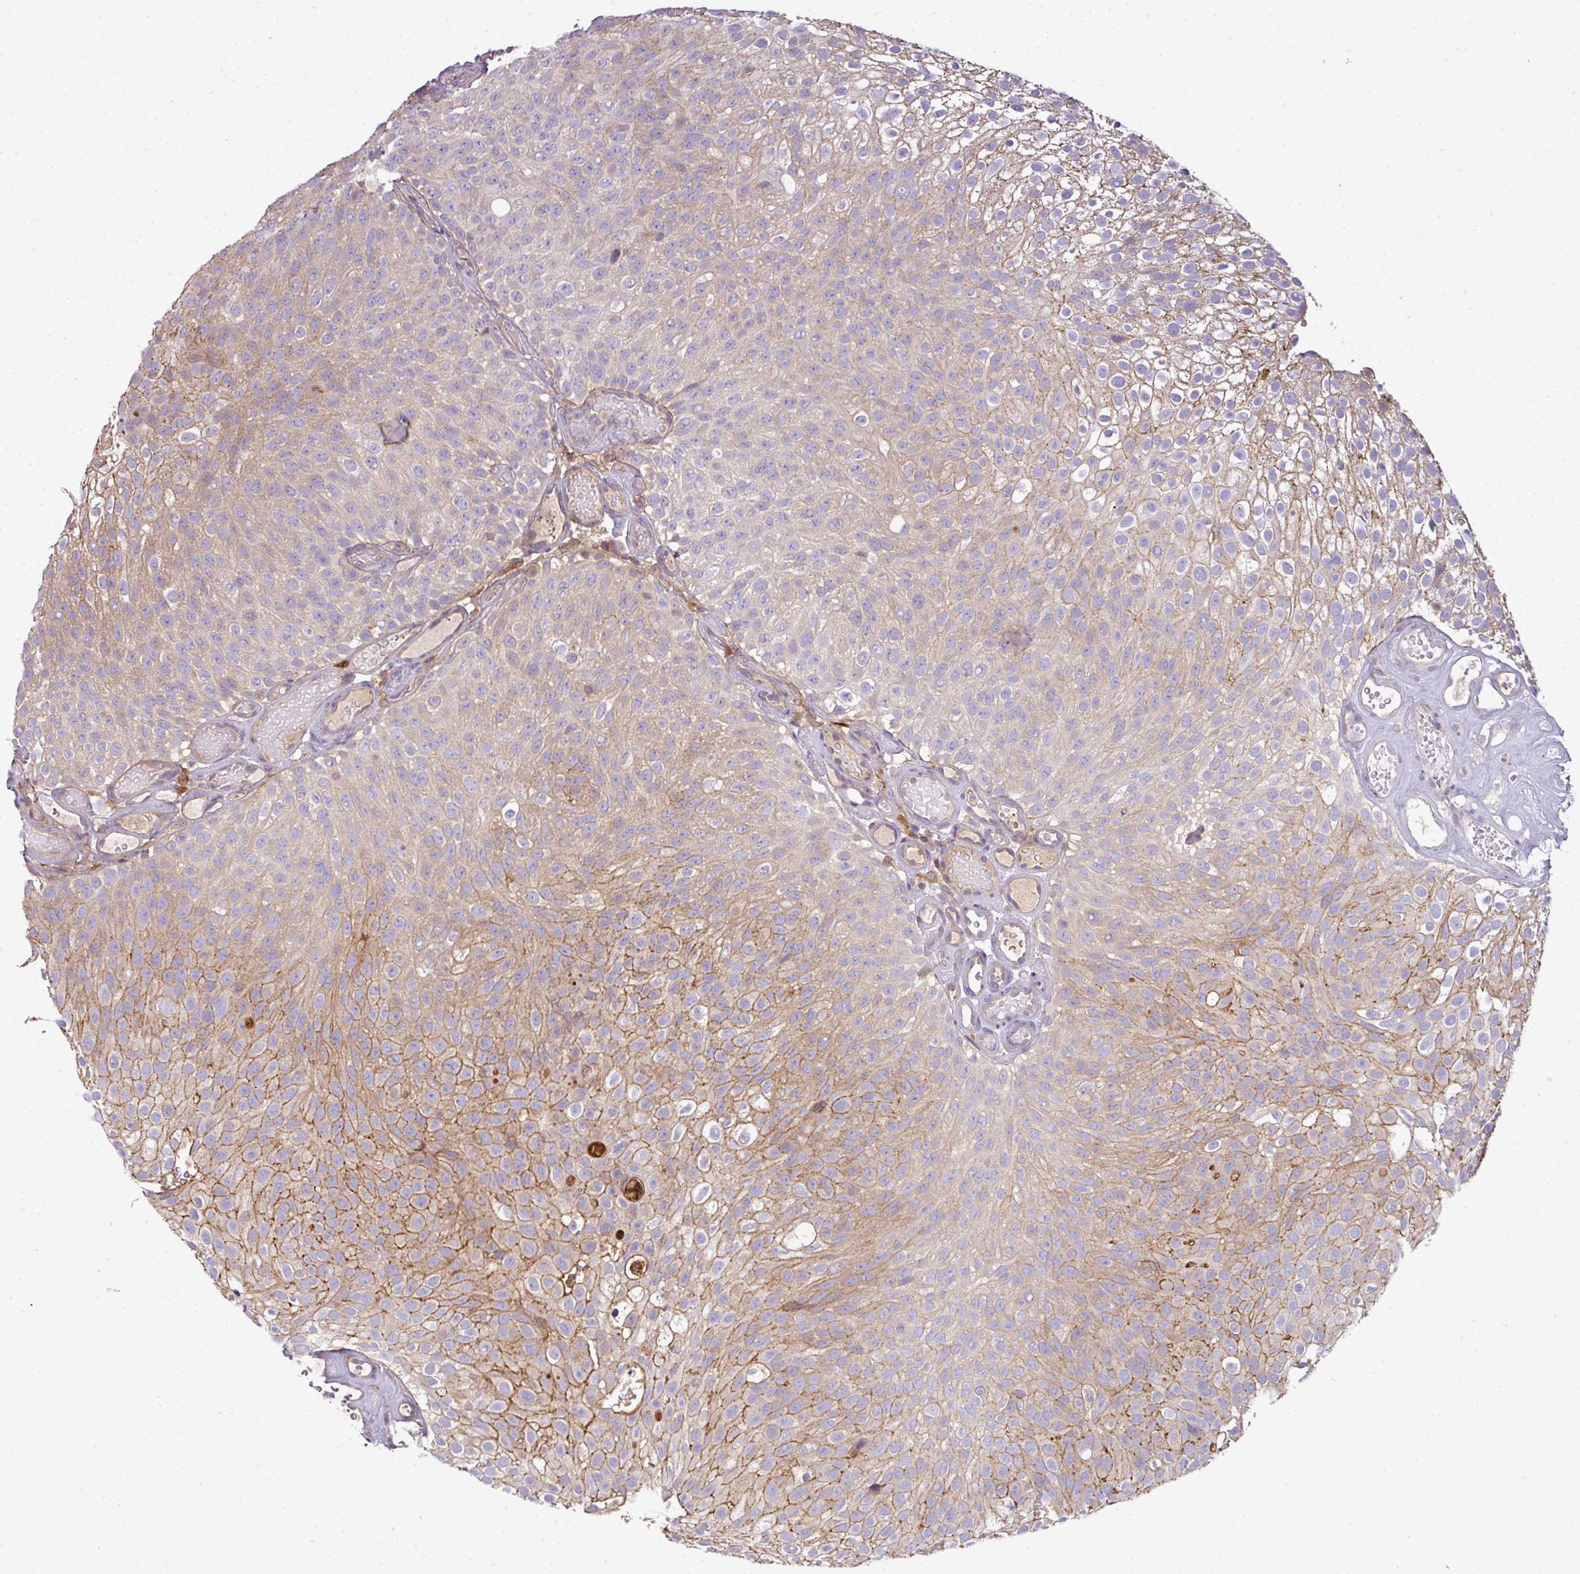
{"staining": {"intensity": "moderate", "quantity": ">75%", "location": "cytoplasmic/membranous"}, "tissue": "urothelial cancer", "cell_type": "Tumor cells", "image_type": "cancer", "snomed": [{"axis": "morphology", "description": "Urothelial carcinoma, Low grade"}, {"axis": "topography", "description": "Urinary bladder"}], "caption": "Immunohistochemistry (IHC) micrograph of urothelial cancer stained for a protein (brown), which shows medium levels of moderate cytoplasmic/membranous staining in approximately >75% of tumor cells.", "gene": "STAT5A", "patient": {"sex": "male", "age": 78}}